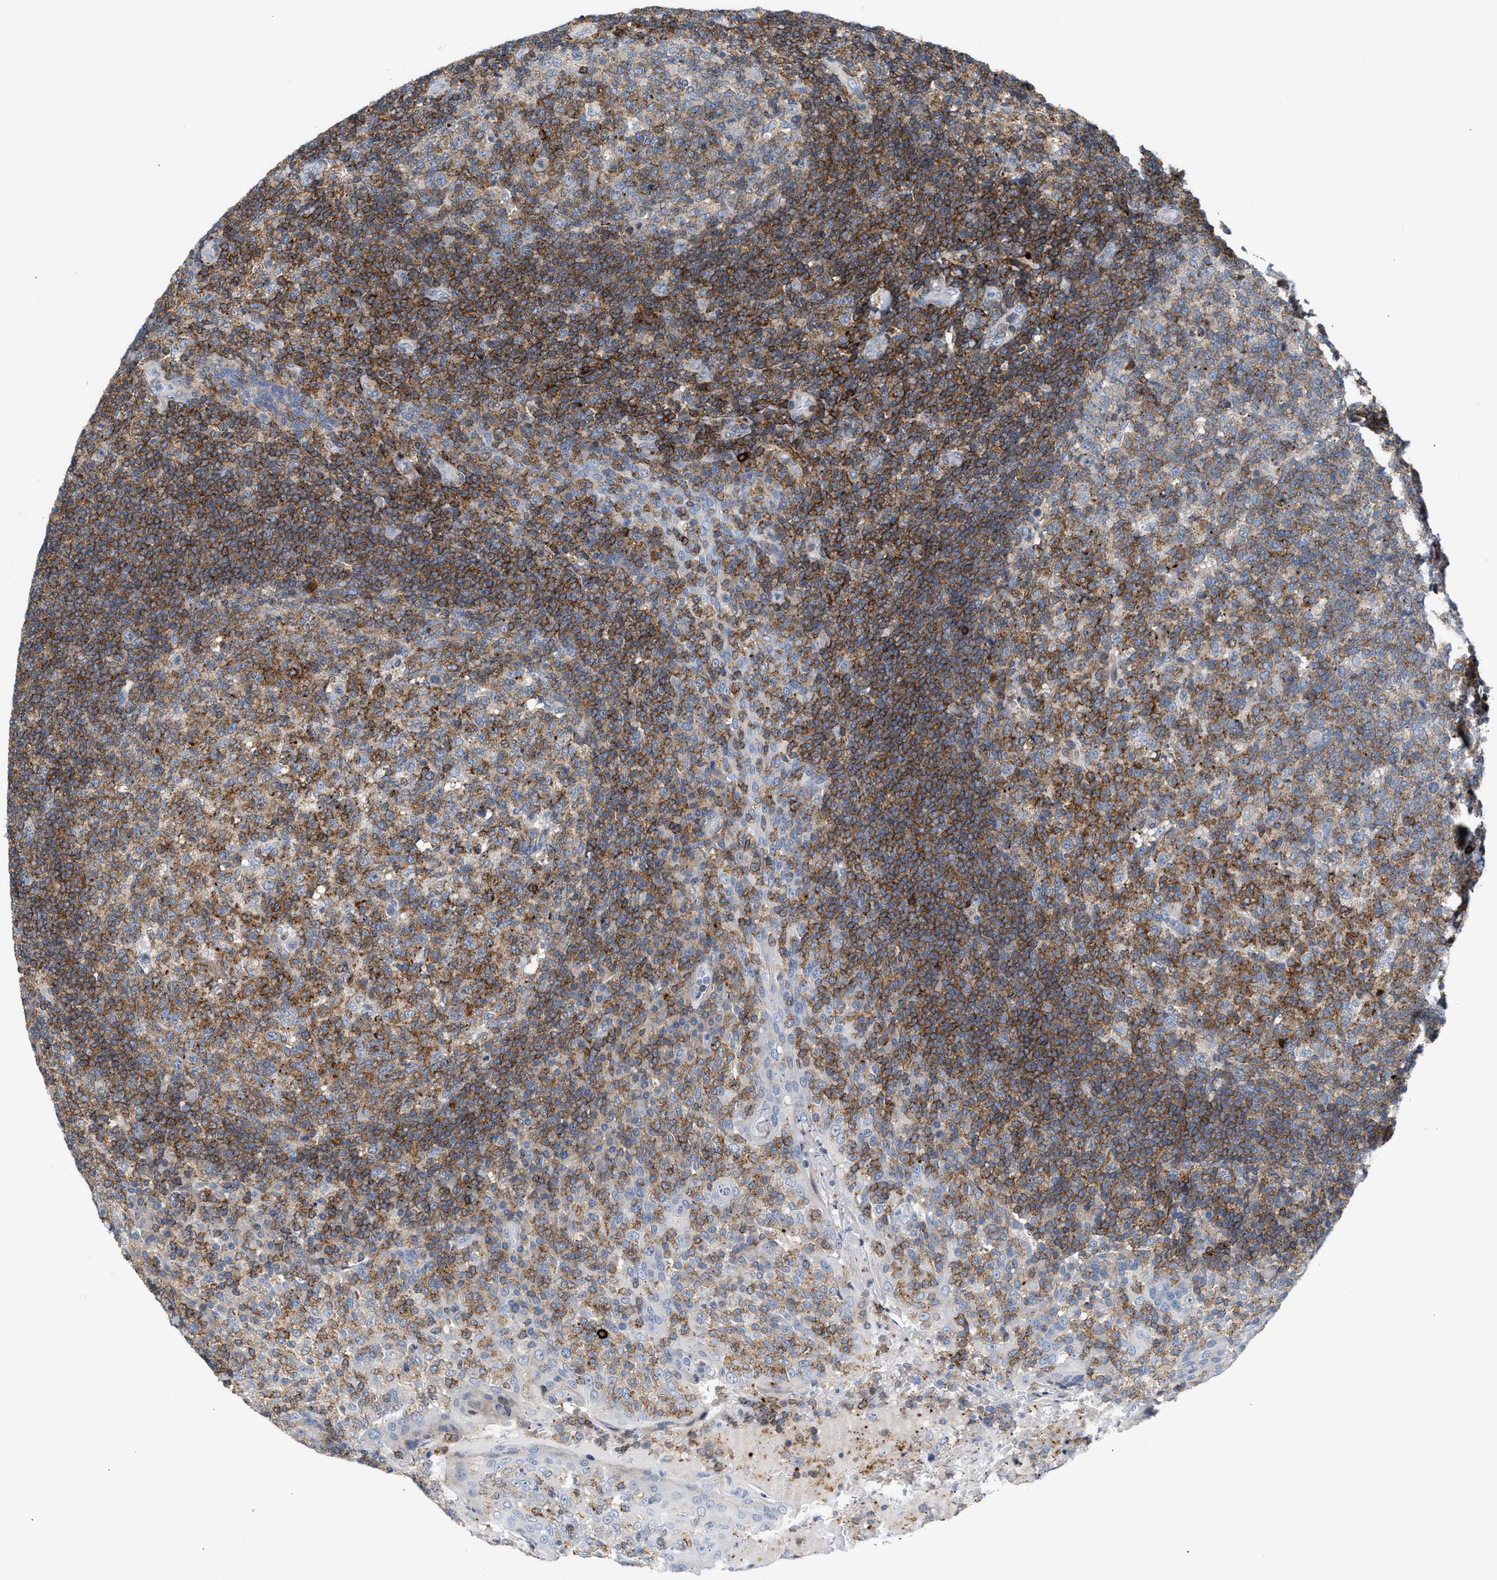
{"staining": {"intensity": "moderate", "quantity": ">75%", "location": "cytoplasmic/membranous"}, "tissue": "tonsil", "cell_type": "Germinal center cells", "image_type": "normal", "snomed": [{"axis": "morphology", "description": "Normal tissue, NOS"}, {"axis": "topography", "description": "Tonsil"}], "caption": "Immunohistochemical staining of normal human tonsil demonstrates >75% levels of moderate cytoplasmic/membranous protein positivity in approximately >75% of germinal center cells. Nuclei are stained in blue.", "gene": "ATP9A", "patient": {"sex": "female", "age": 19}}